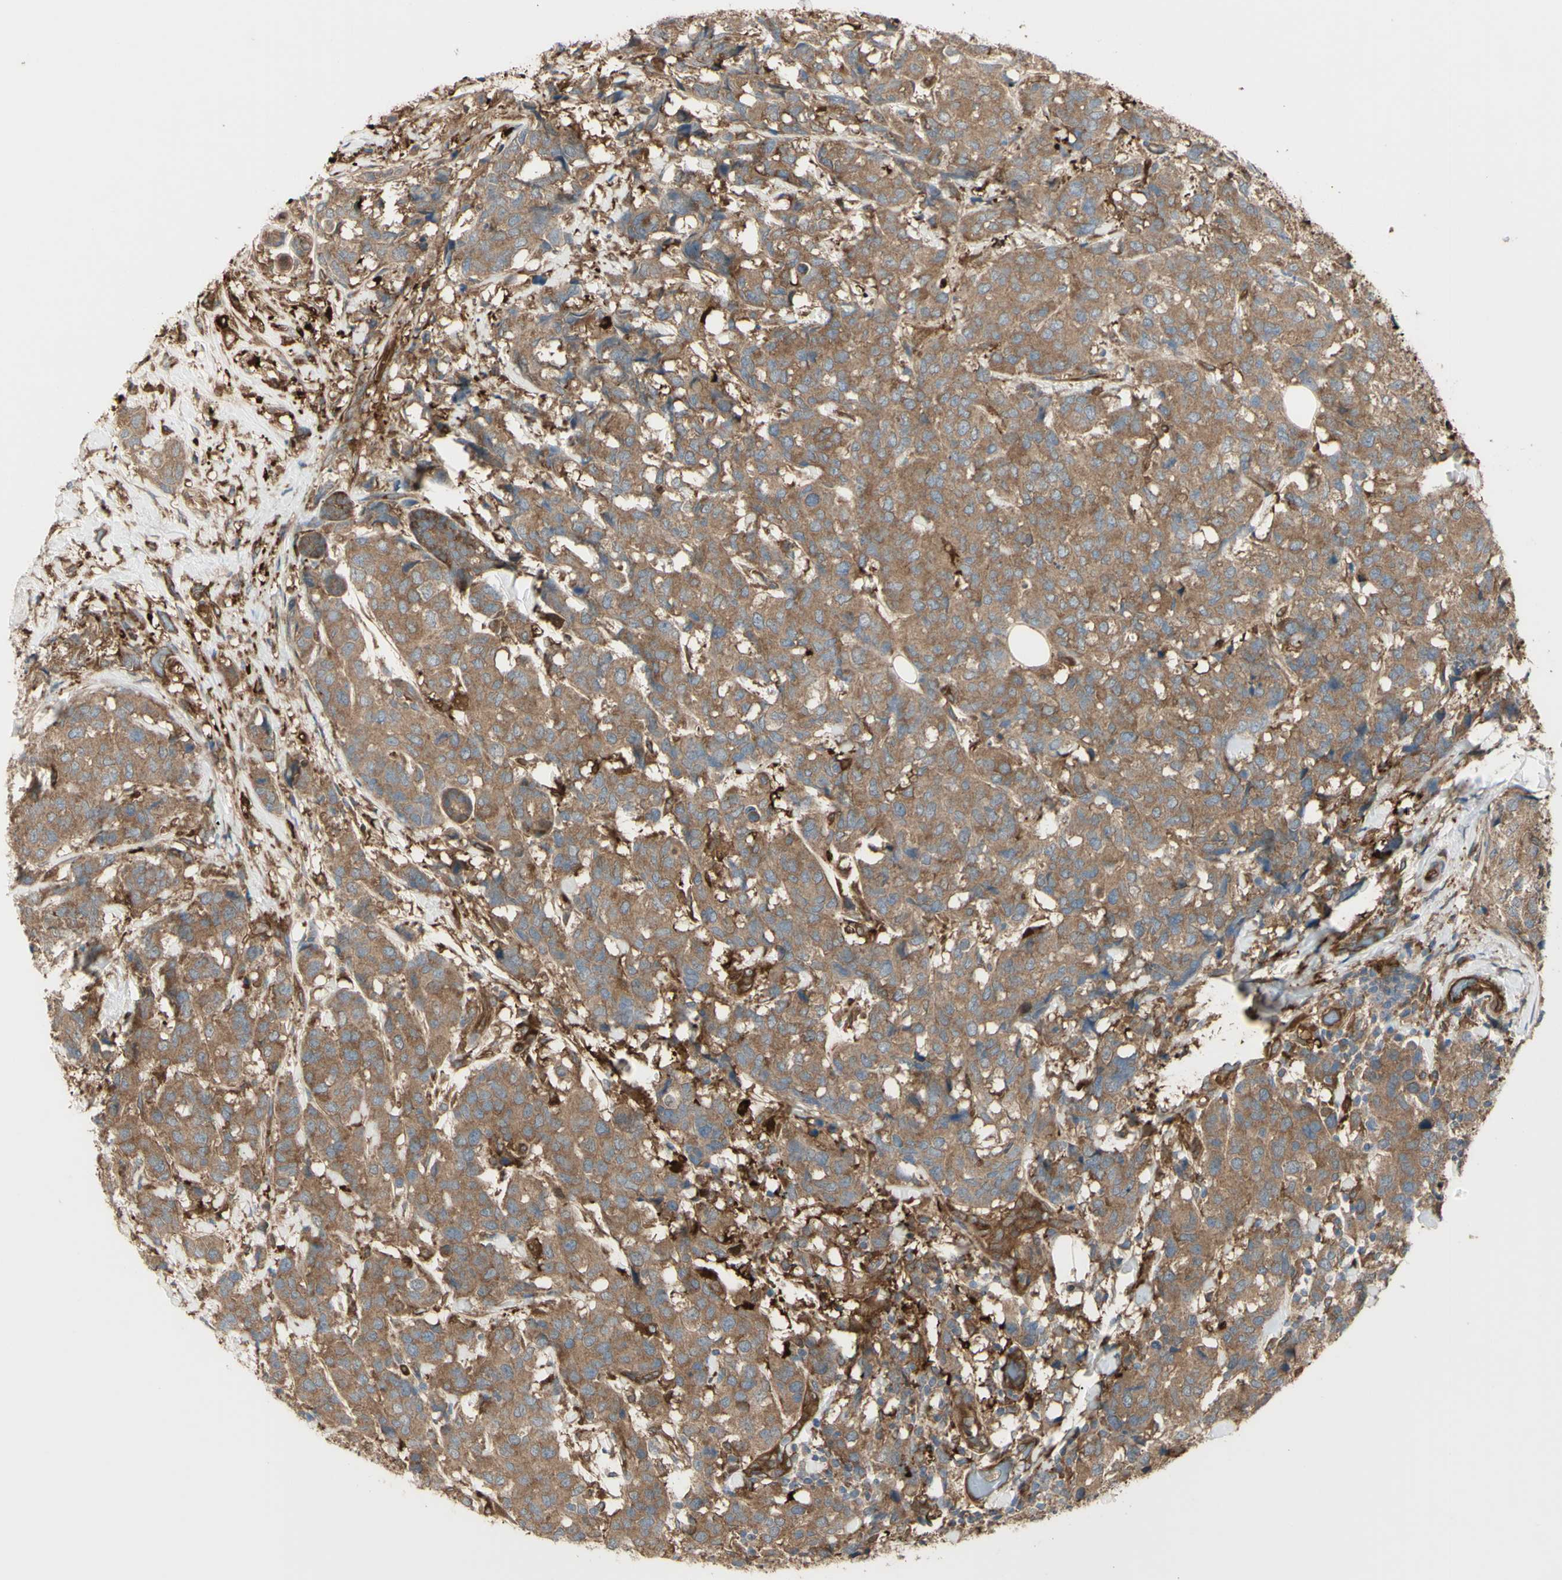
{"staining": {"intensity": "moderate", "quantity": ">75%", "location": "cytoplasmic/membranous"}, "tissue": "breast cancer", "cell_type": "Tumor cells", "image_type": "cancer", "snomed": [{"axis": "morphology", "description": "Lobular carcinoma"}, {"axis": "topography", "description": "Breast"}], "caption": "Human breast cancer (lobular carcinoma) stained with a brown dye reveals moderate cytoplasmic/membranous positive expression in about >75% of tumor cells.", "gene": "PTPN12", "patient": {"sex": "female", "age": 59}}